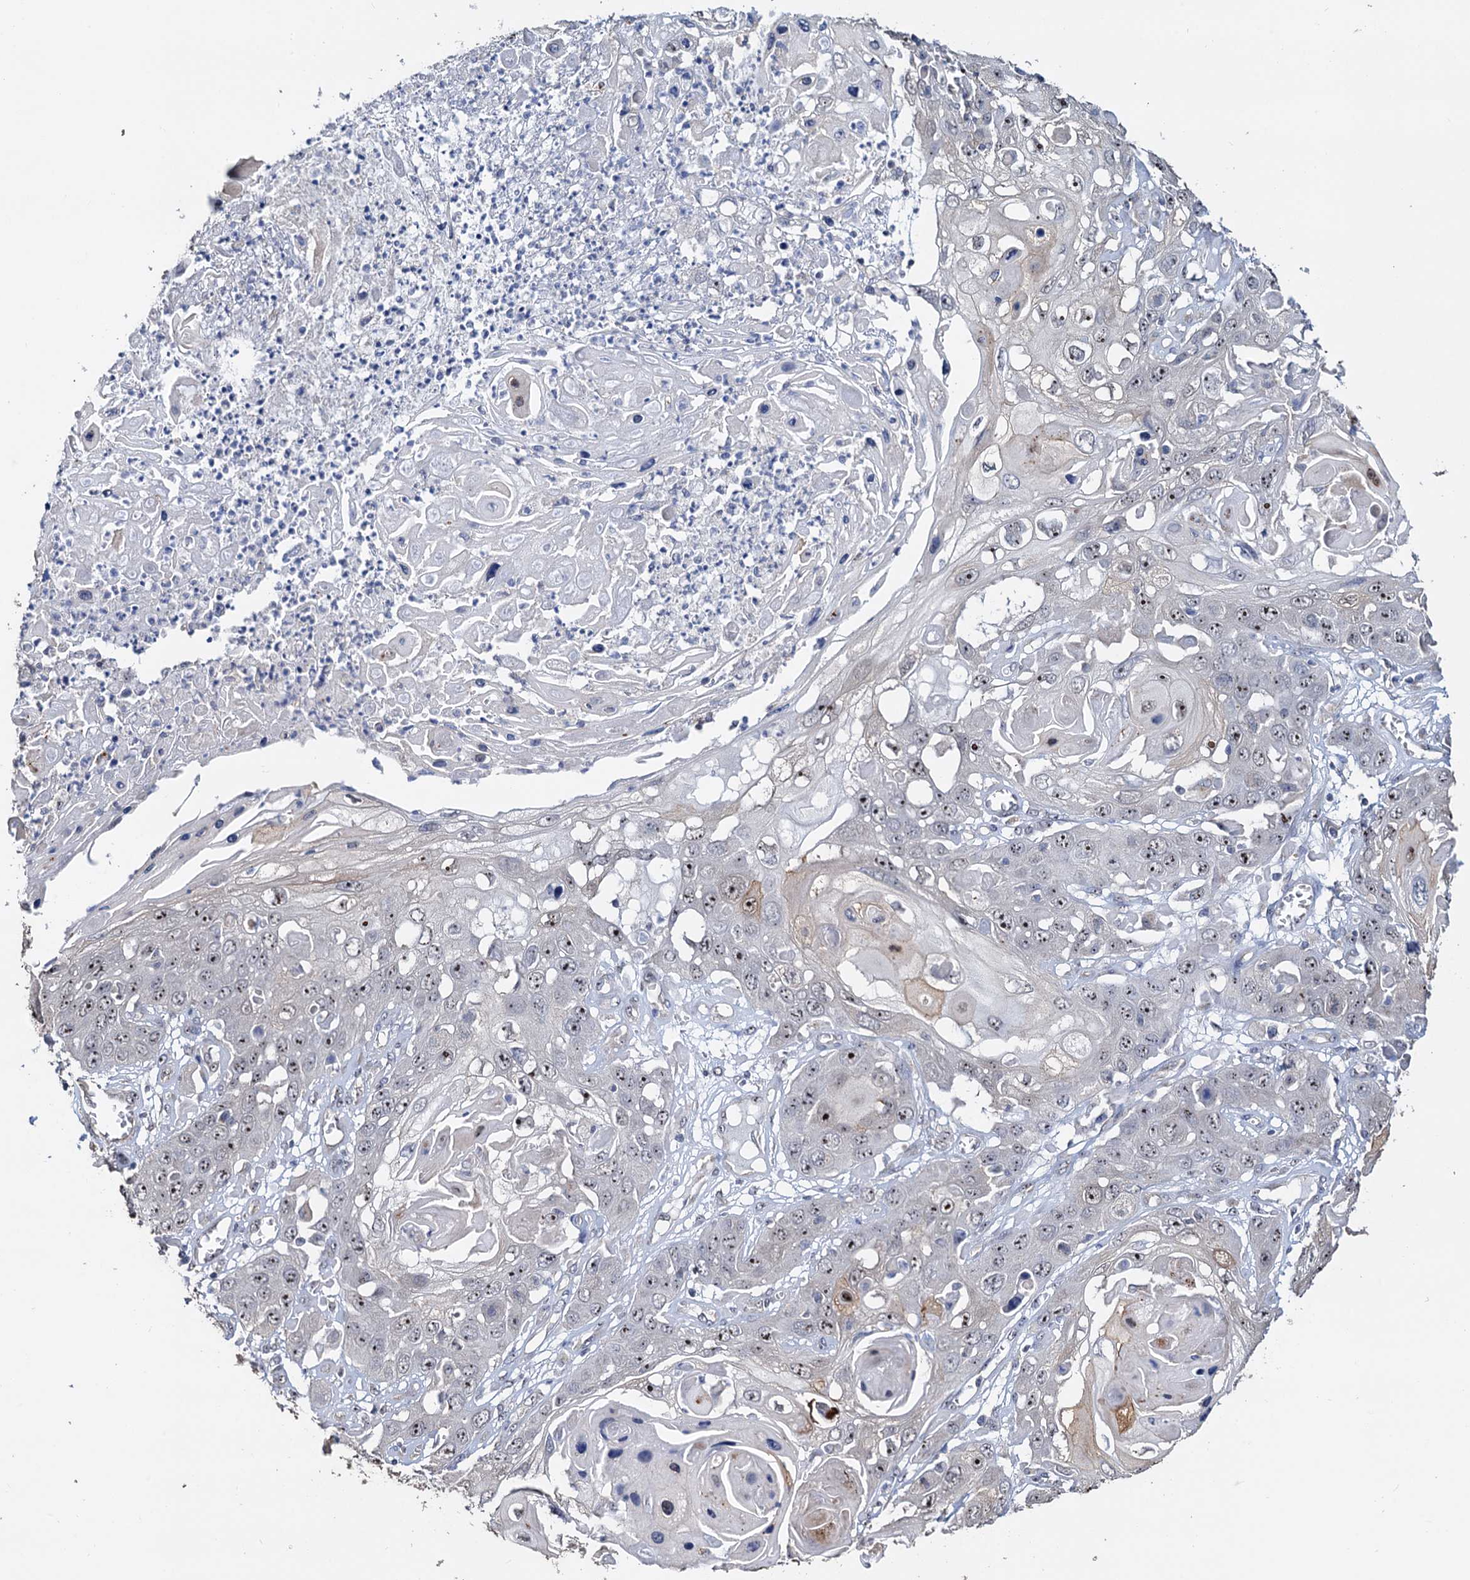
{"staining": {"intensity": "moderate", "quantity": ">75%", "location": "nuclear"}, "tissue": "skin cancer", "cell_type": "Tumor cells", "image_type": "cancer", "snomed": [{"axis": "morphology", "description": "Squamous cell carcinoma, NOS"}, {"axis": "topography", "description": "Skin"}], "caption": "Skin cancer (squamous cell carcinoma) stained for a protein demonstrates moderate nuclear positivity in tumor cells.", "gene": "C2CD3", "patient": {"sex": "male", "age": 55}}